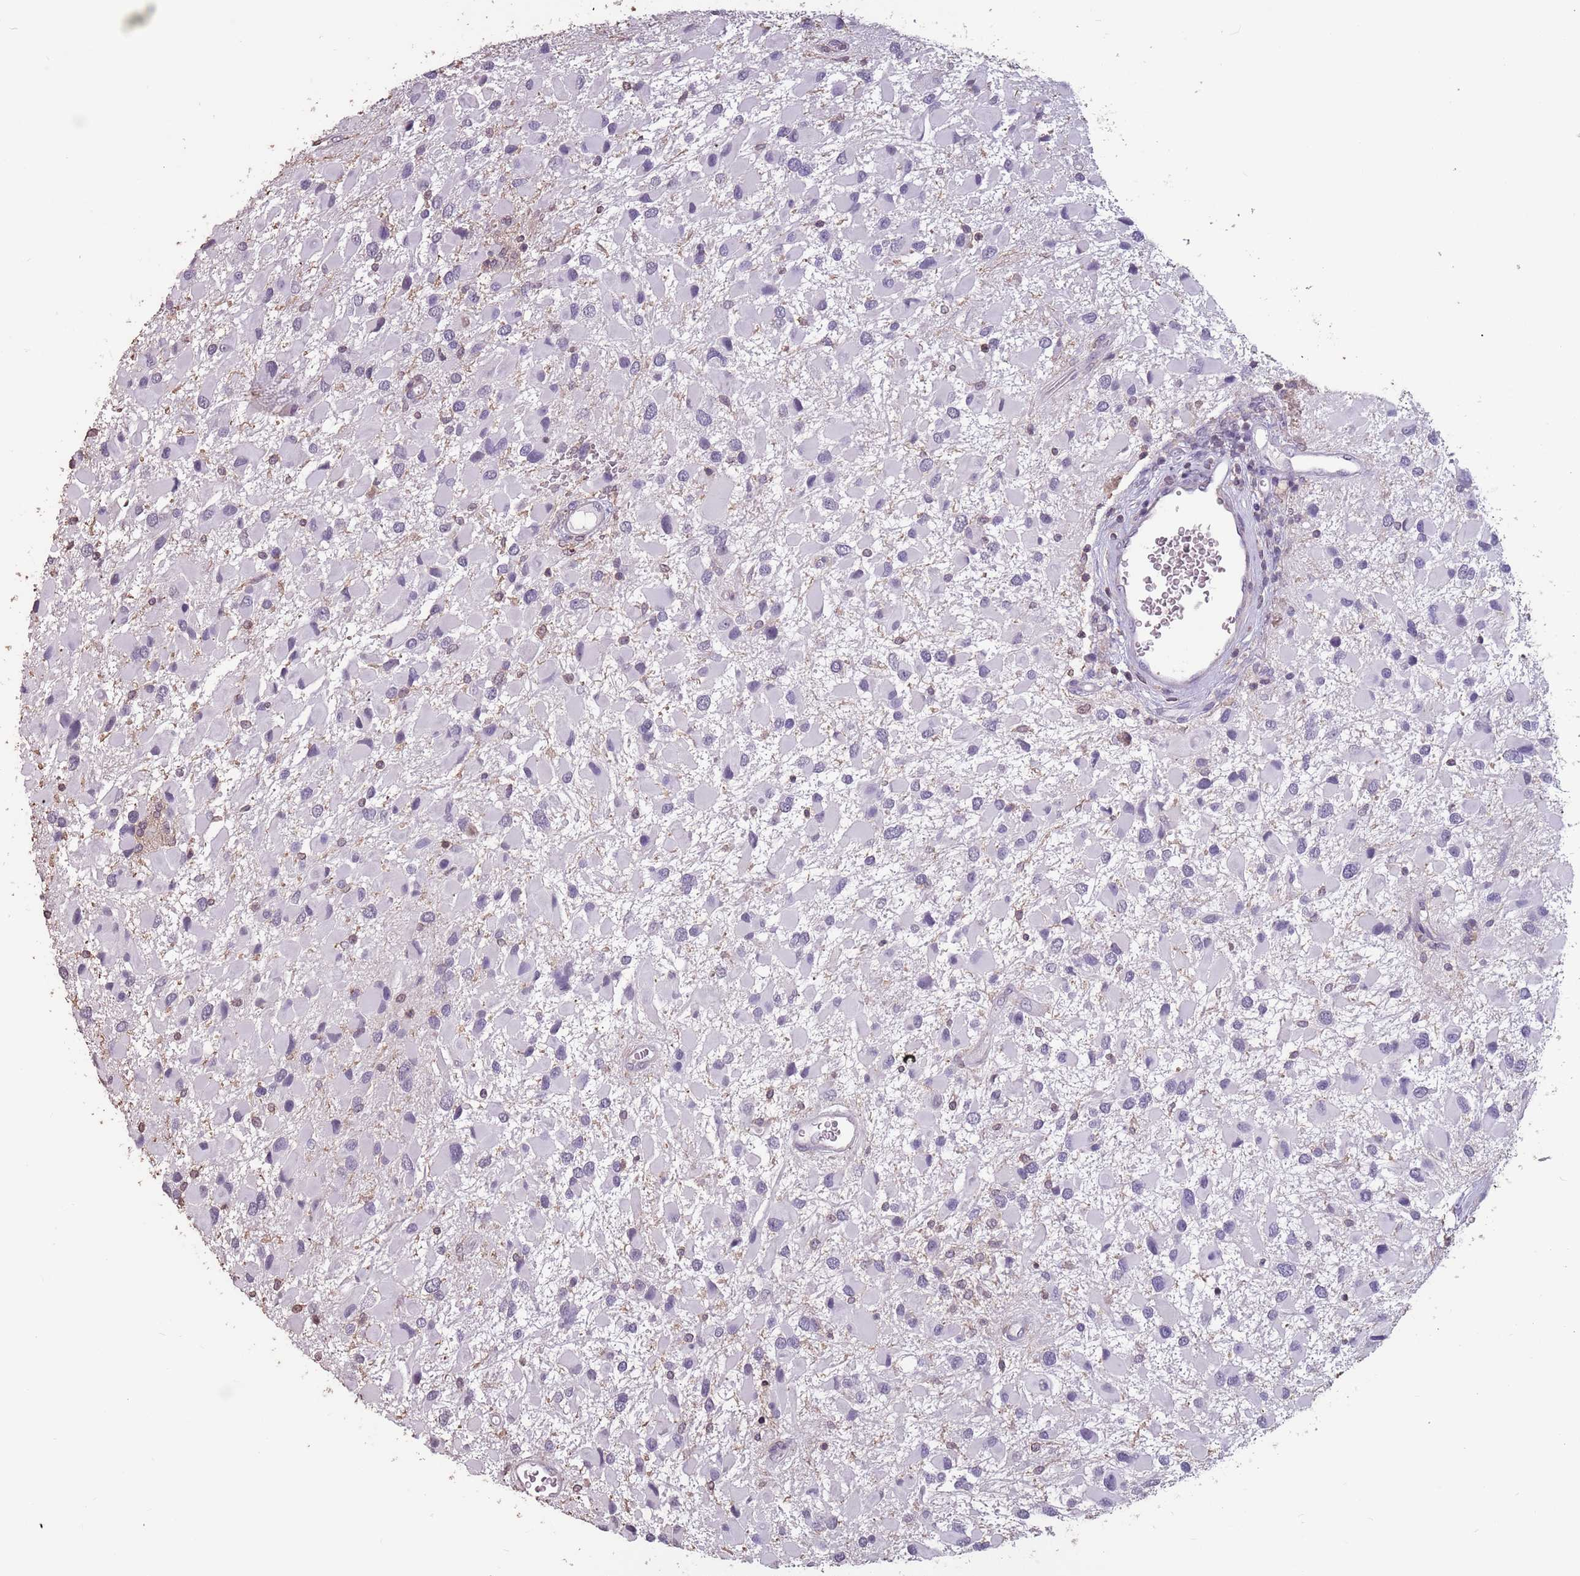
{"staining": {"intensity": "negative", "quantity": "none", "location": "none"}, "tissue": "glioma", "cell_type": "Tumor cells", "image_type": "cancer", "snomed": [{"axis": "morphology", "description": "Glioma, malignant, High grade"}, {"axis": "topography", "description": "Brain"}], "caption": "DAB (3,3'-diaminobenzidine) immunohistochemical staining of human malignant glioma (high-grade) shows no significant positivity in tumor cells.", "gene": "SUN5", "patient": {"sex": "male", "age": 53}}